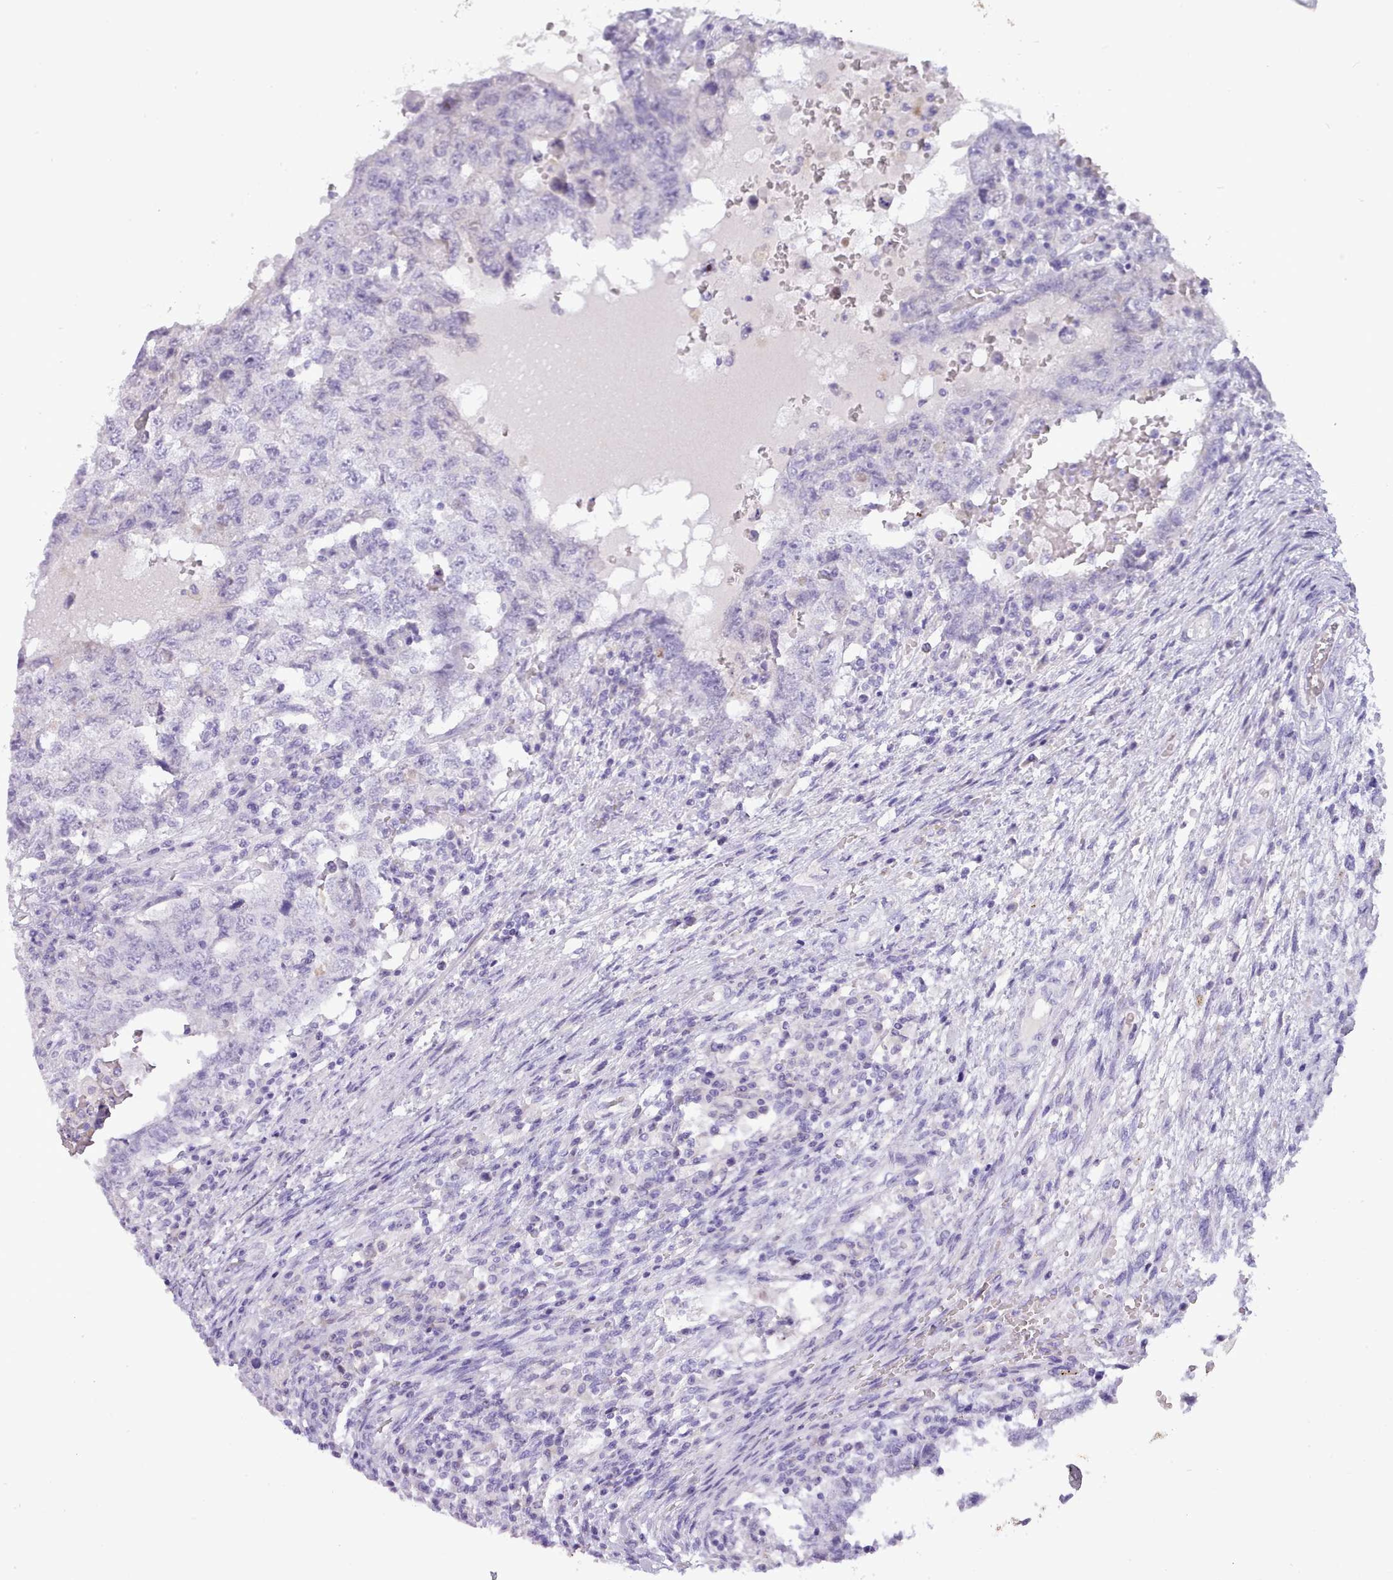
{"staining": {"intensity": "negative", "quantity": "none", "location": "none"}, "tissue": "testis cancer", "cell_type": "Tumor cells", "image_type": "cancer", "snomed": [{"axis": "morphology", "description": "Carcinoma, Embryonal, NOS"}, {"axis": "topography", "description": "Testis"}], "caption": "Immunohistochemistry of testis embryonal carcinoma shows no staining in tumor cells.", "gene": "CYP2A13", "patient": {"sex": "male", "age": 26}}